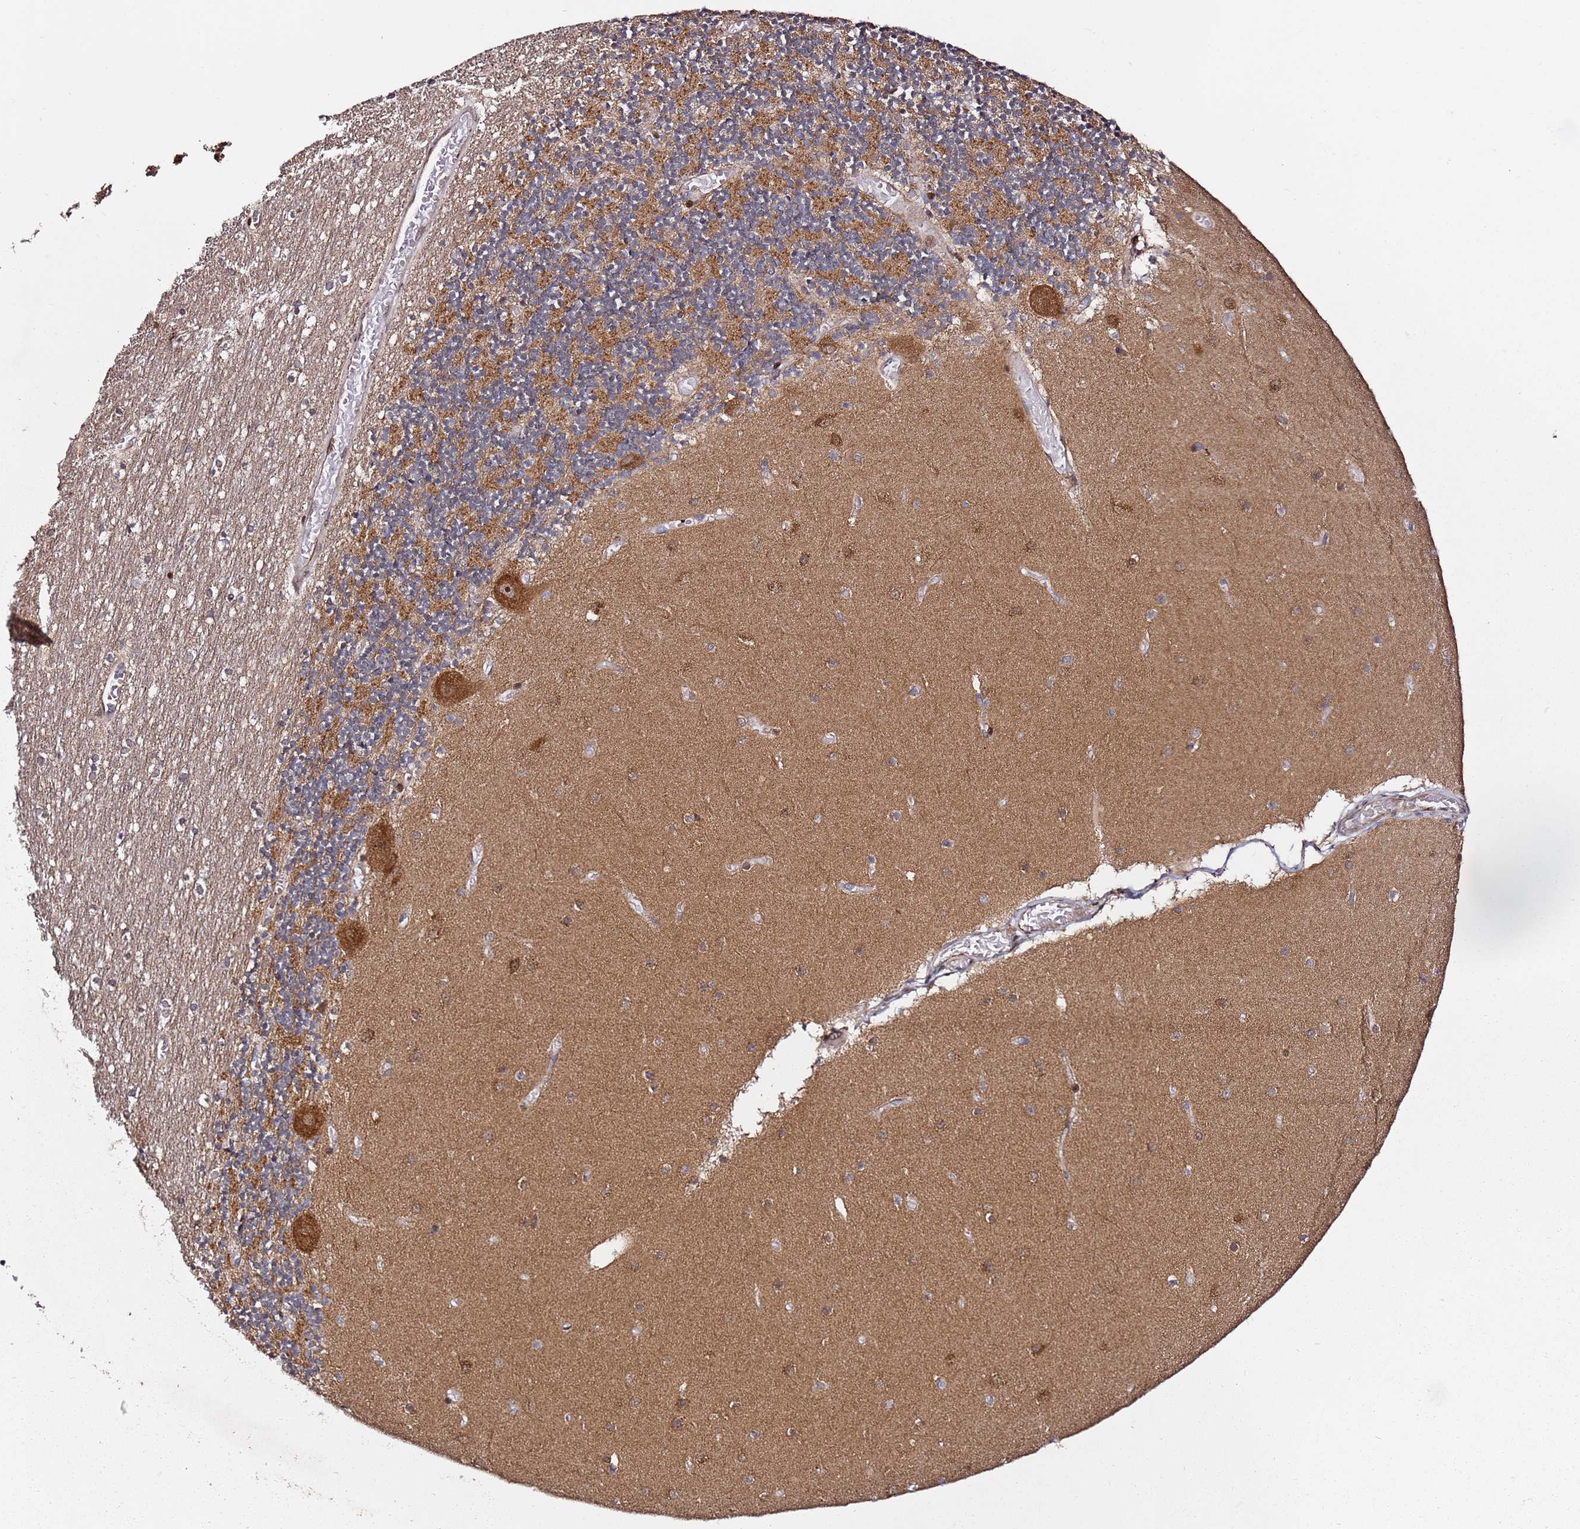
{"staining": {"intensity": "moderate", "quantity": "25%-75%", "location": "cytoplasmic/membranous"}, "tissue": "cerebellum", "cell_type": "Cells in granular layer", "image_type": "normal", "snomed": [{"axis": "morphology", "description": "Normal tissue, NOS"}, {"axis": "topography", "description": "Cerebellum"}], "caption": "Cells in granular layer reveal medium levels of moderate cytoplasmic/membranous expression in approximately 25%-75% of cells in unremarkable cerebellum. (DAB (3,3'-diaminobenzidine) IHC, brown staining for protein, blue staining for nuclei).", "gene": "TP53AIP1", "patient": {"sex": "female", "age": 28}}